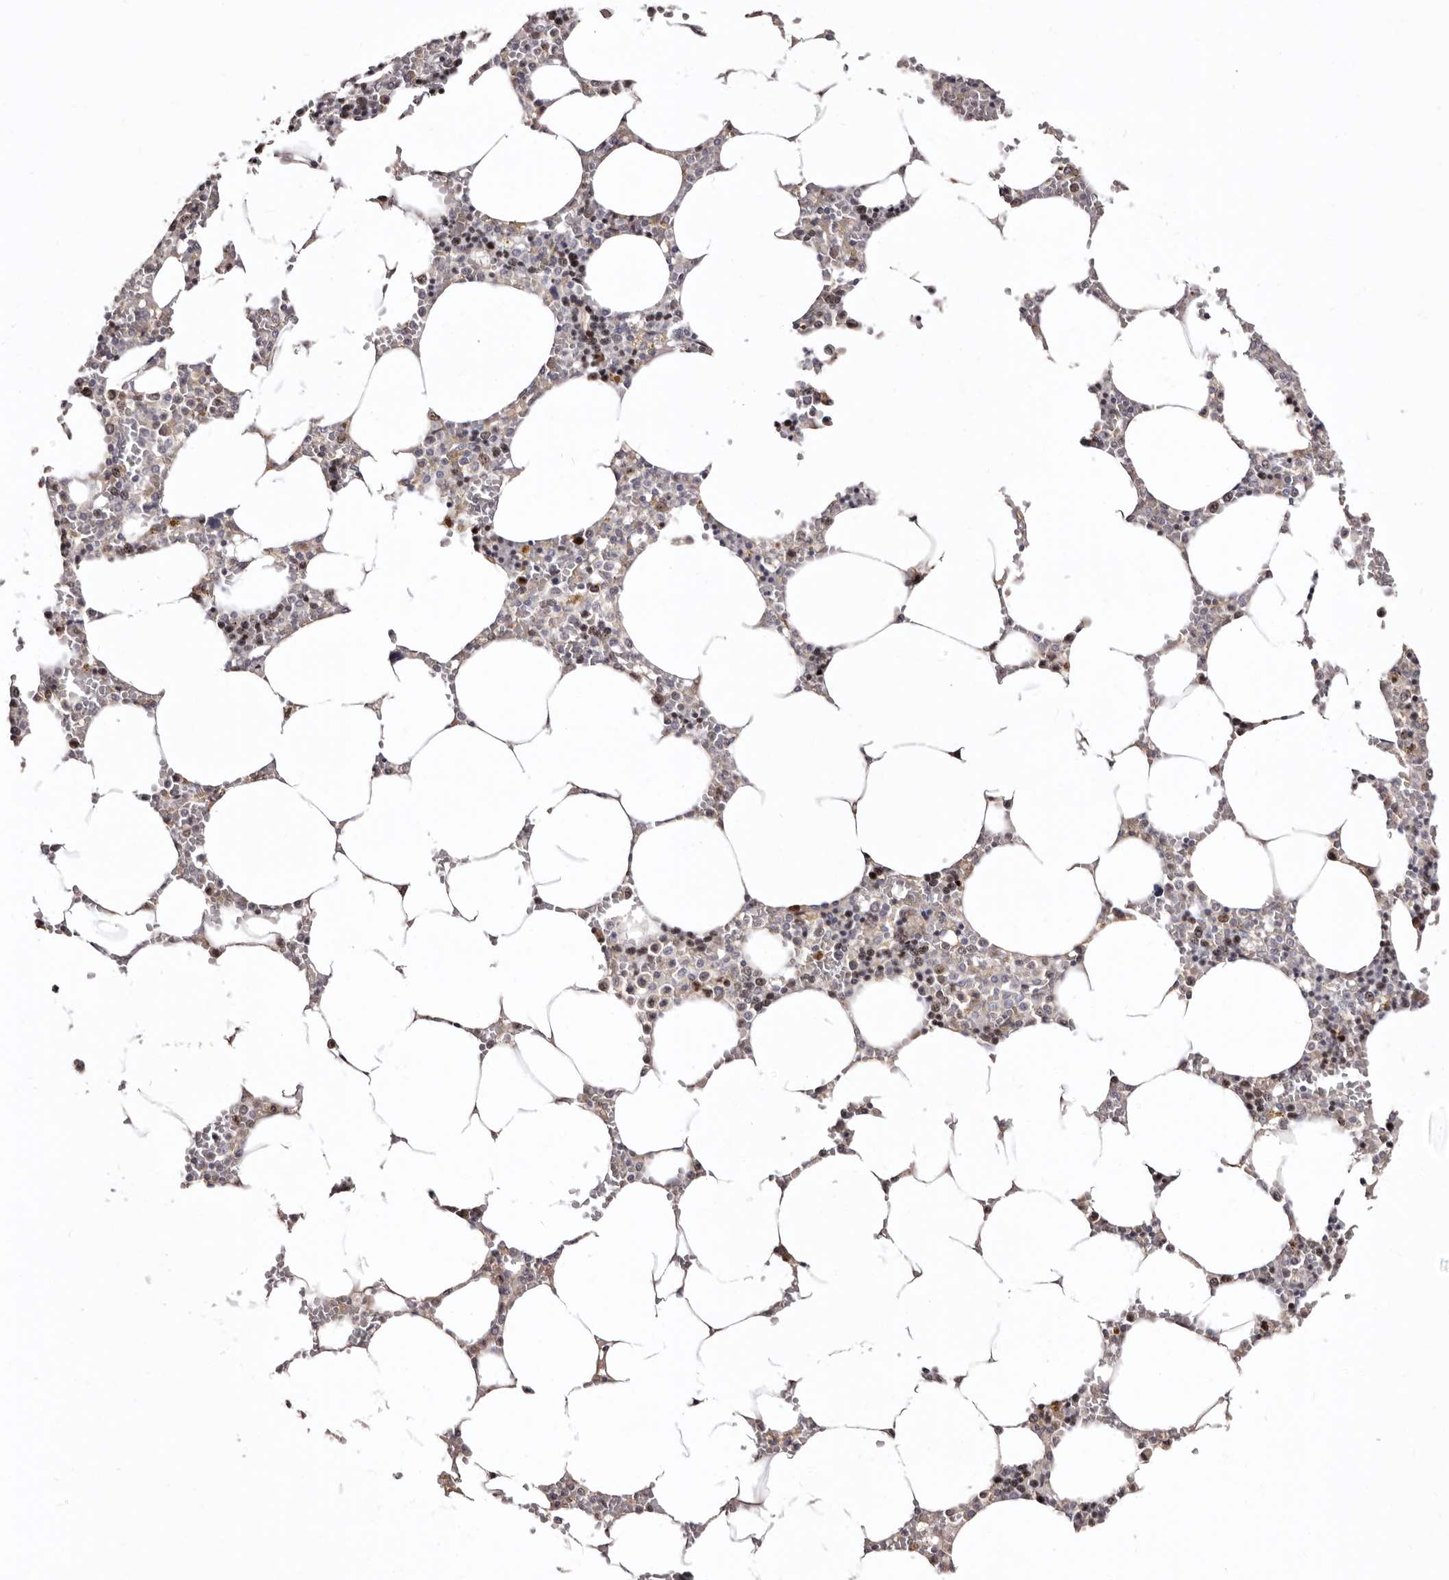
{"staining": {"intensity": "strong", "quantity": "<25%", "location": "nuclear"}, "tissue": "bone marrow", "cell_type": "Hematopoietic cells", "image_type": "normal", "snomed": [{"axis": "morphology", "description": "Normal tissue, NOS"}, {"axis": "topography", "description": "Bone marrow"}], "caption": "Hematopoietic cells exhibit medium levels of strong nuclear expression in approximately <25% of cells in benign bone marrow. The staining was performed using DAB (3,3'-diaminobenzidine), with brown indicating positive protein expression. Nuclei are stained blue with hematoxylin.", "gene": "CDCA8", "patient": {"sex": "male", "age": 70}}